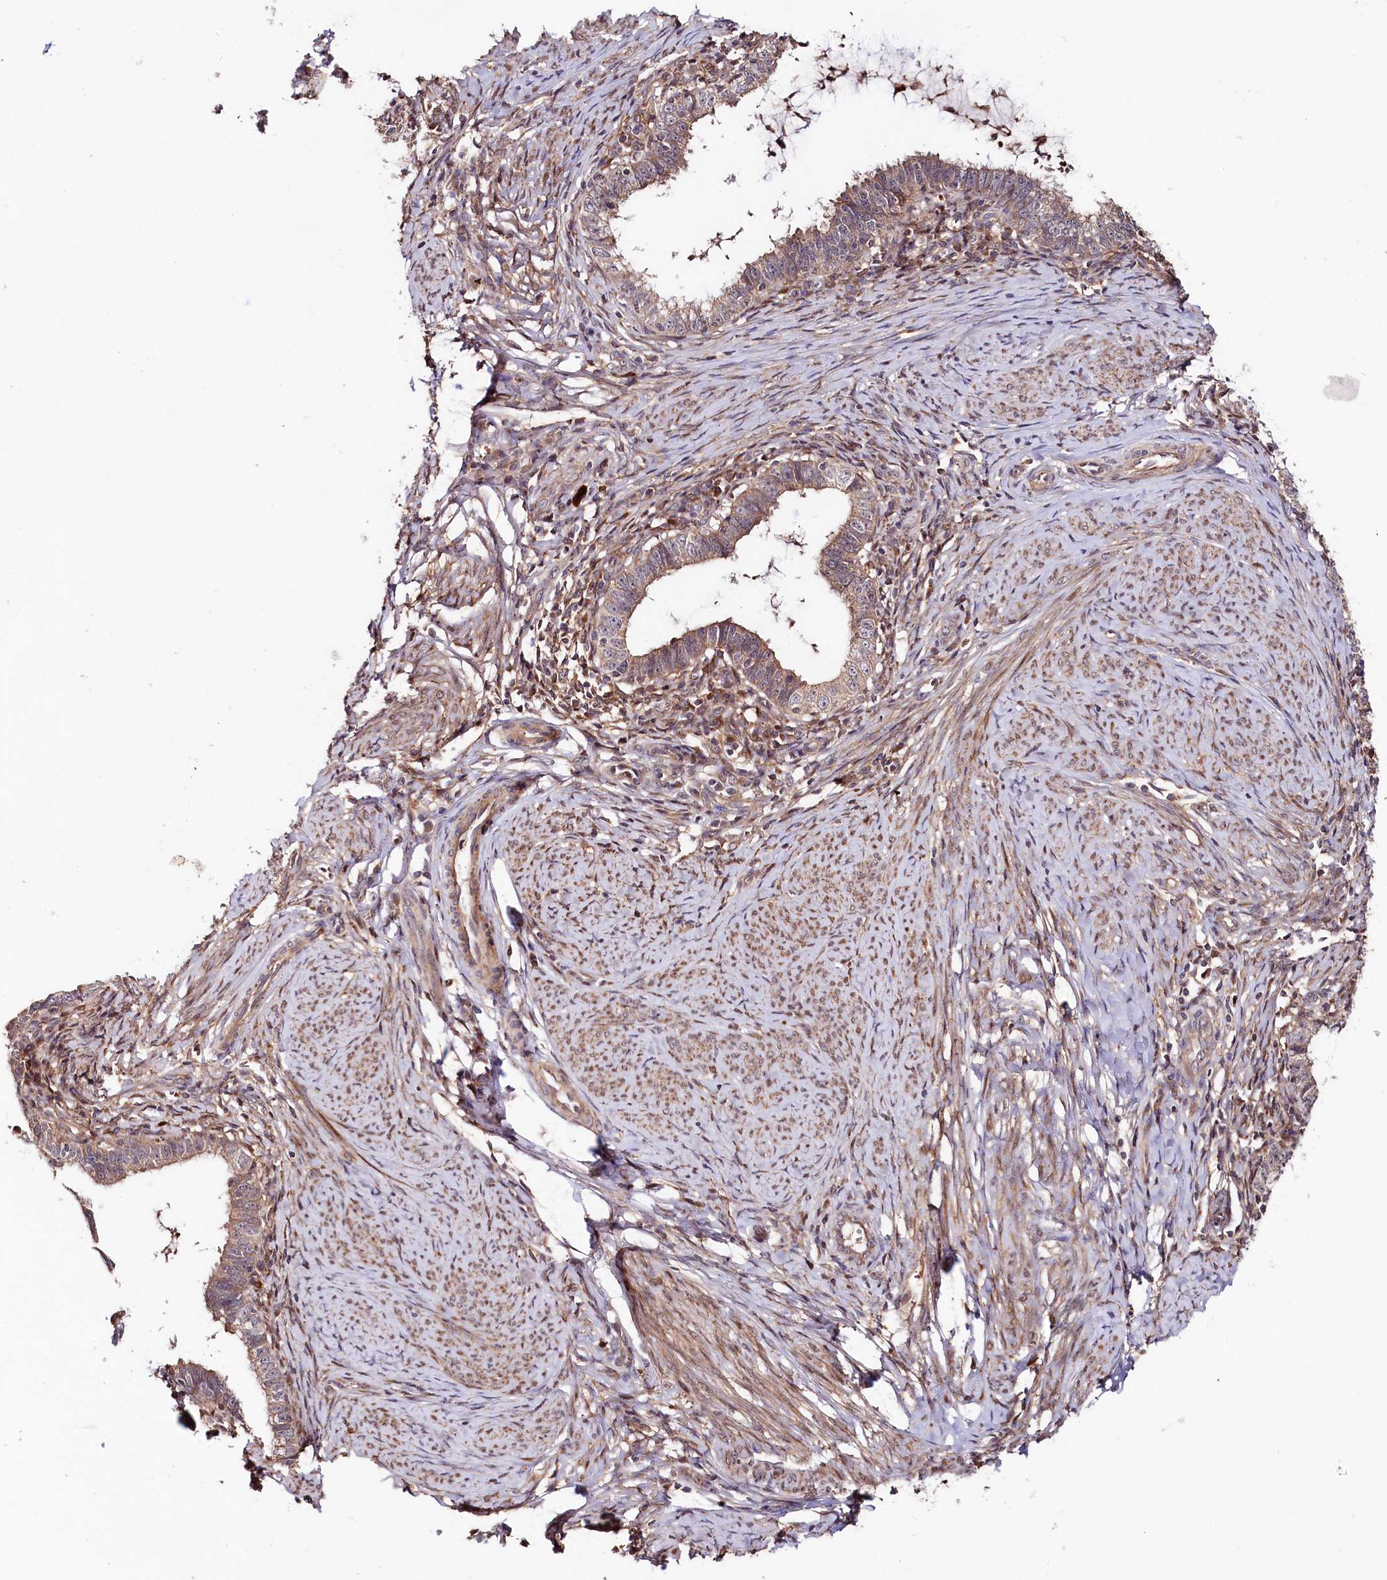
{"staining": {"intensity": "weak", "quantity": ">75%", "location": "cytoplasmic/membranous"}, "tissue": "cervical cancer", "cell_type": "Tumor cells", "image_type": "cancer", "snomed": [{"axis": "morphology", "description": "Adenocarcinoma, NOS"}, {"axis": "topography", "description": "Cervix"}], "caption": "A photomicrograph showing weak cytoplasmic/membranous staining in about >75% of tumor cells in cervical adenocarcinoma, as visualized by brown immunohistochemical staining.", "gene": "NEDD1", "patient": {"sex": "female", "age": 36}}